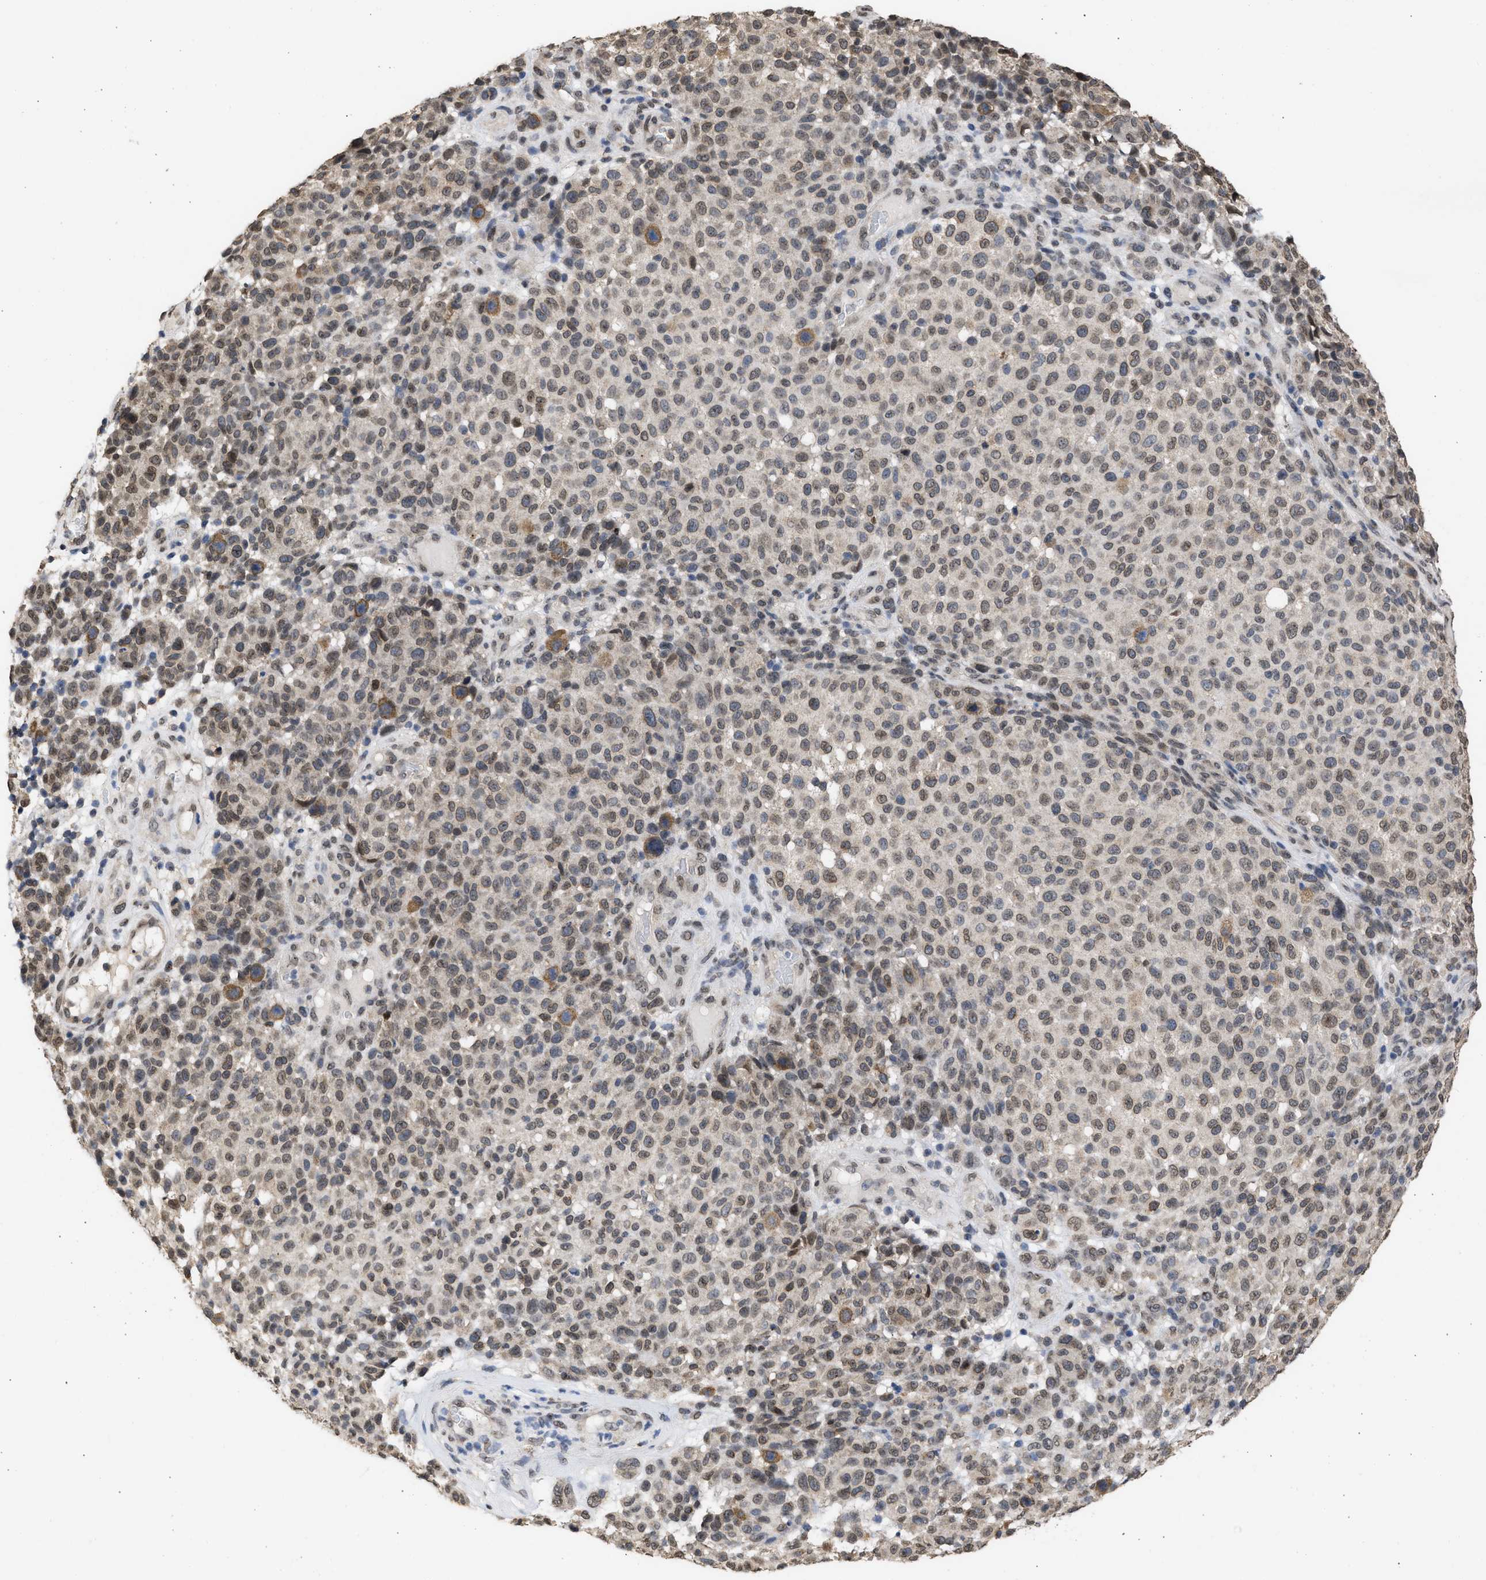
{"staining": {"intensity": "weak", "quantity": "<25%", "location": "cytoplasmic/membranous,nuclear"}, "tissue": "melanoma", "cell_type": "Tumor cells", "image_type": "cancer", "snomed": [{"axis": "morphology", "description": "Malignant melanoma, NOS"}, {"axis": "topography", "description": "Skin"}], "caption": "Immunohistochemistry micrograph of neoplastic tissue: malignant melanoma stained with DAB demonstrates no significant protein expression in tumor cells.", "gene": "NUP35", "patient": {"sex": "male", "age": 59}}